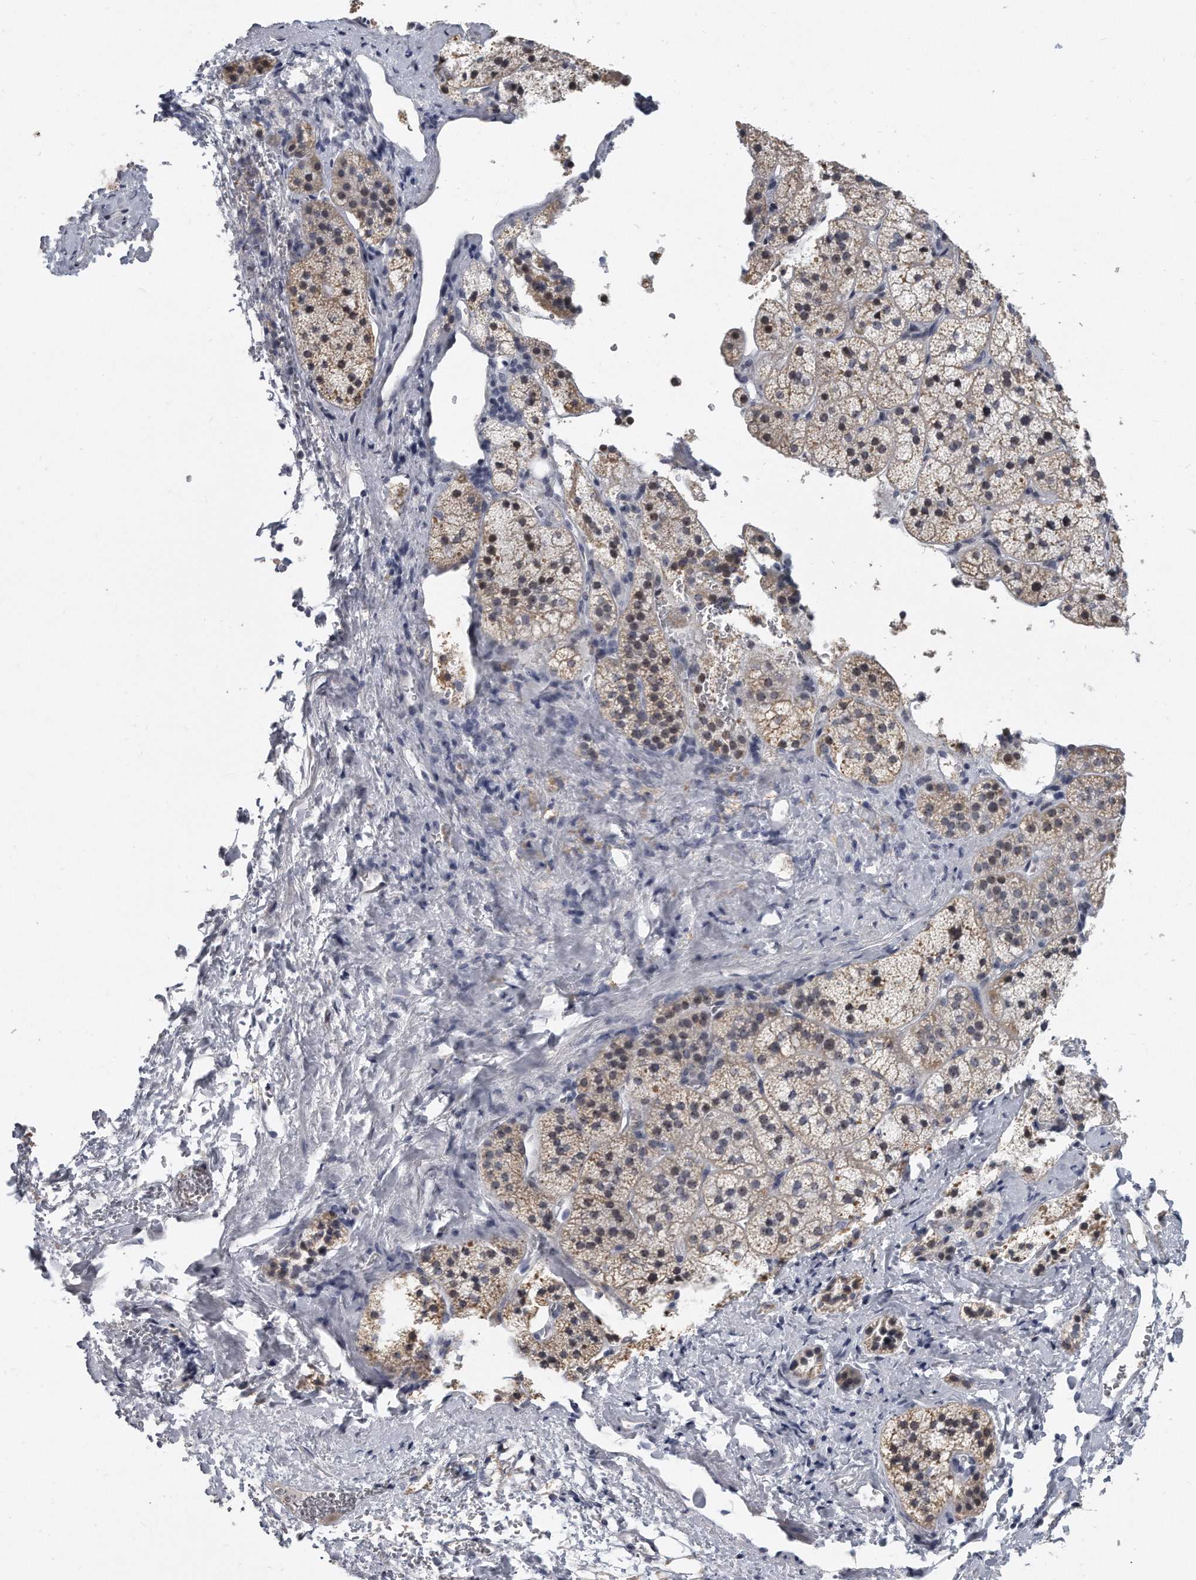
{"staining": {"intensity": "weak", "quantity": "25%-75%", "location": "cytoplasmic/membranous"}, "tissue": "adrenal gland", "cell_type": "Glandular cells", "image_type": "normal", "snomed": [{"axis": "morphology", "description": "Normal tissue, NOS"}, {"axis": "topography", "description": "Adrenal gland"}], "caption": "This image exhibits IHC staining of benign human adrenal gland, with low weak cytoplasmic/membranous positivity in about 25%-75% of glandular cells.", "gene": "TFCP2L1", "patient": {"sex": "female", "age": 44}}